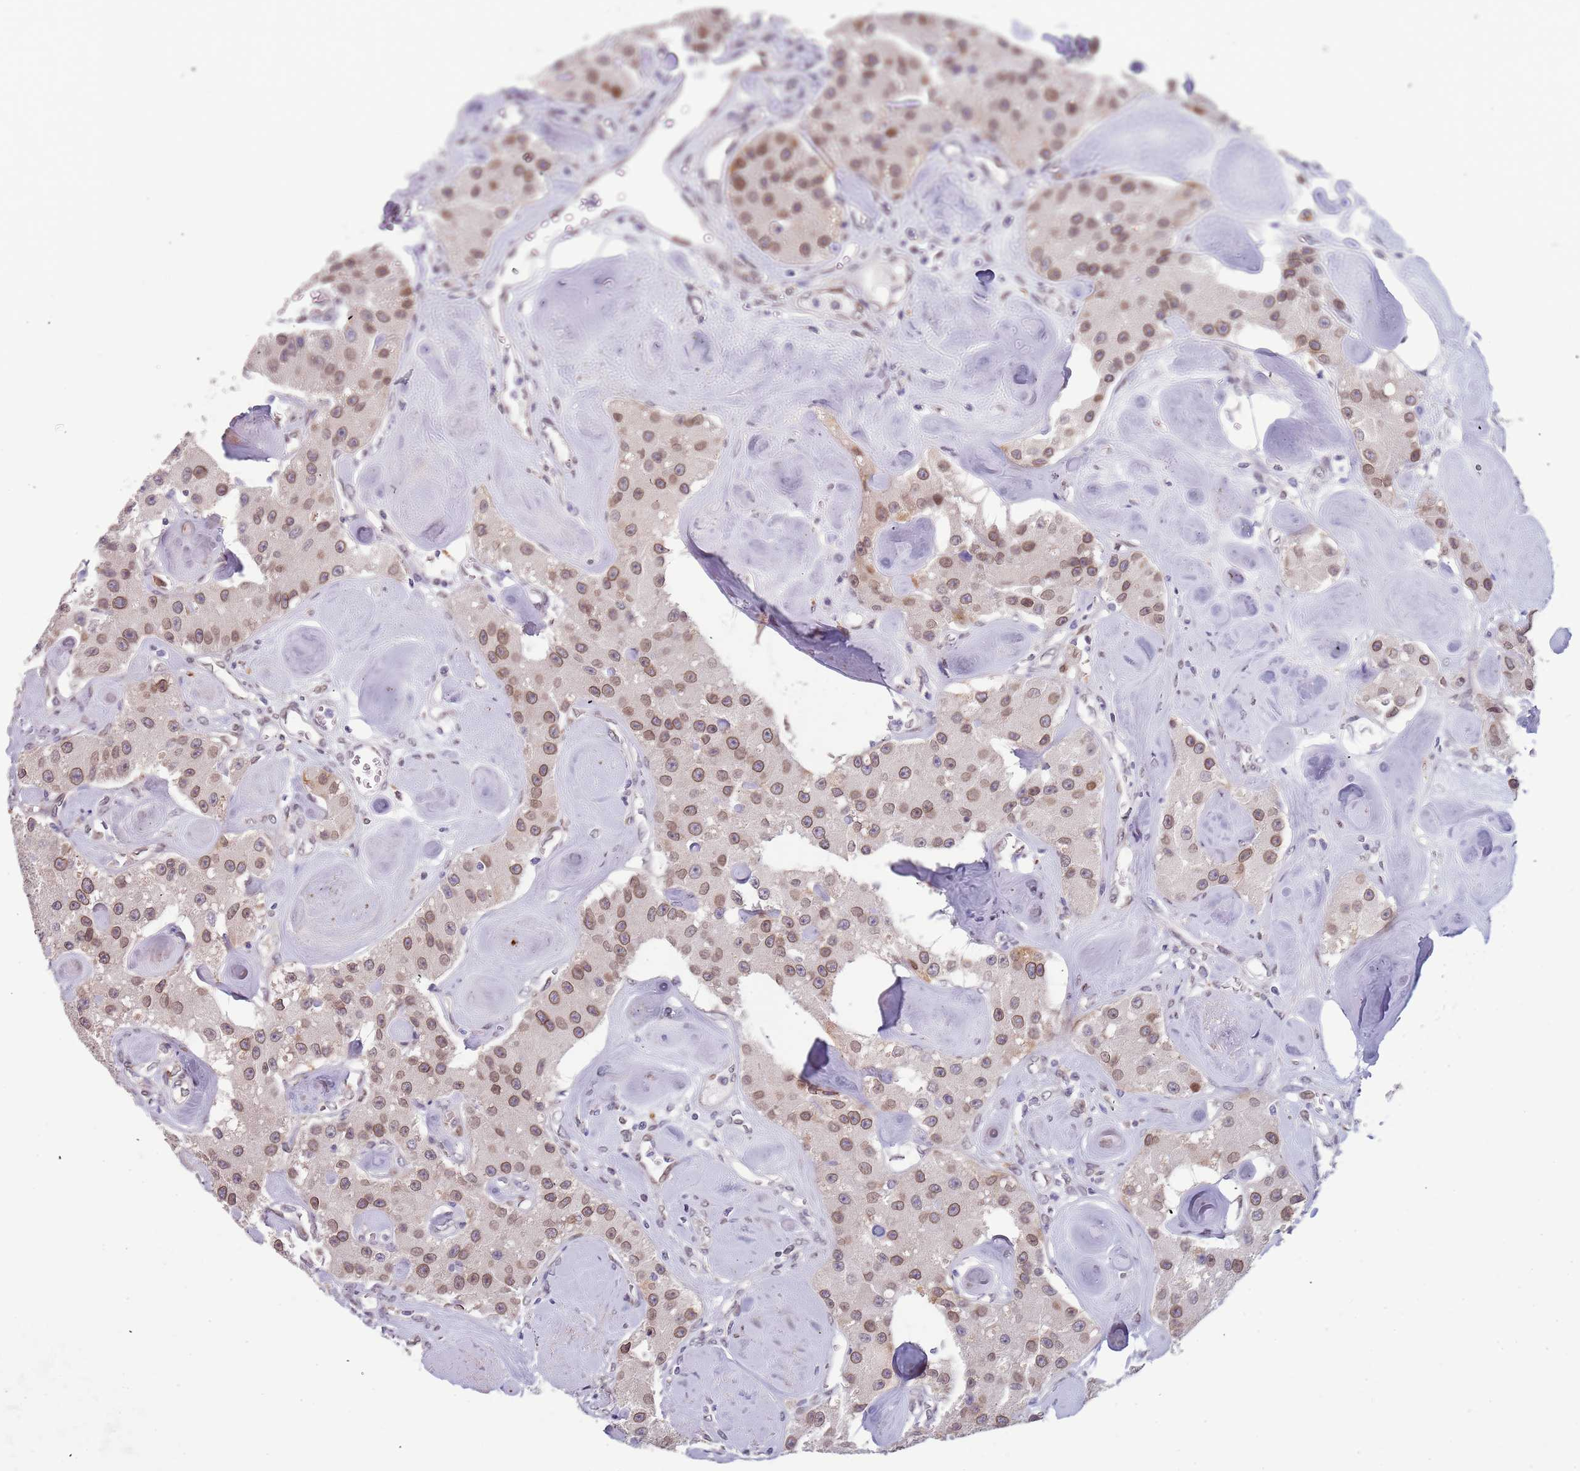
{"staining": {"intensity": "moderate", "quantity": "25%-75%", "location": "cytoplasmic/membranous,nuclear"}, "tissue": "carcinoid", "cell_type": "Tumor cells", "image_type": "cancer", "snomed": [{"axis": "morphology", "description": "Carcinoid, malignant, NOS"}, {"axis": "topography", "description": "Pancreas"}], "caption": "Immunohistochemical staining of human malignant carcinoid displays medium levels of moderate cytoplasmic/membranous and nuclear protein expression in approximately 25%-75% of tumor cells.", "gene": "KLHDC2", "patient": {"sex": "male", "age": 41}}